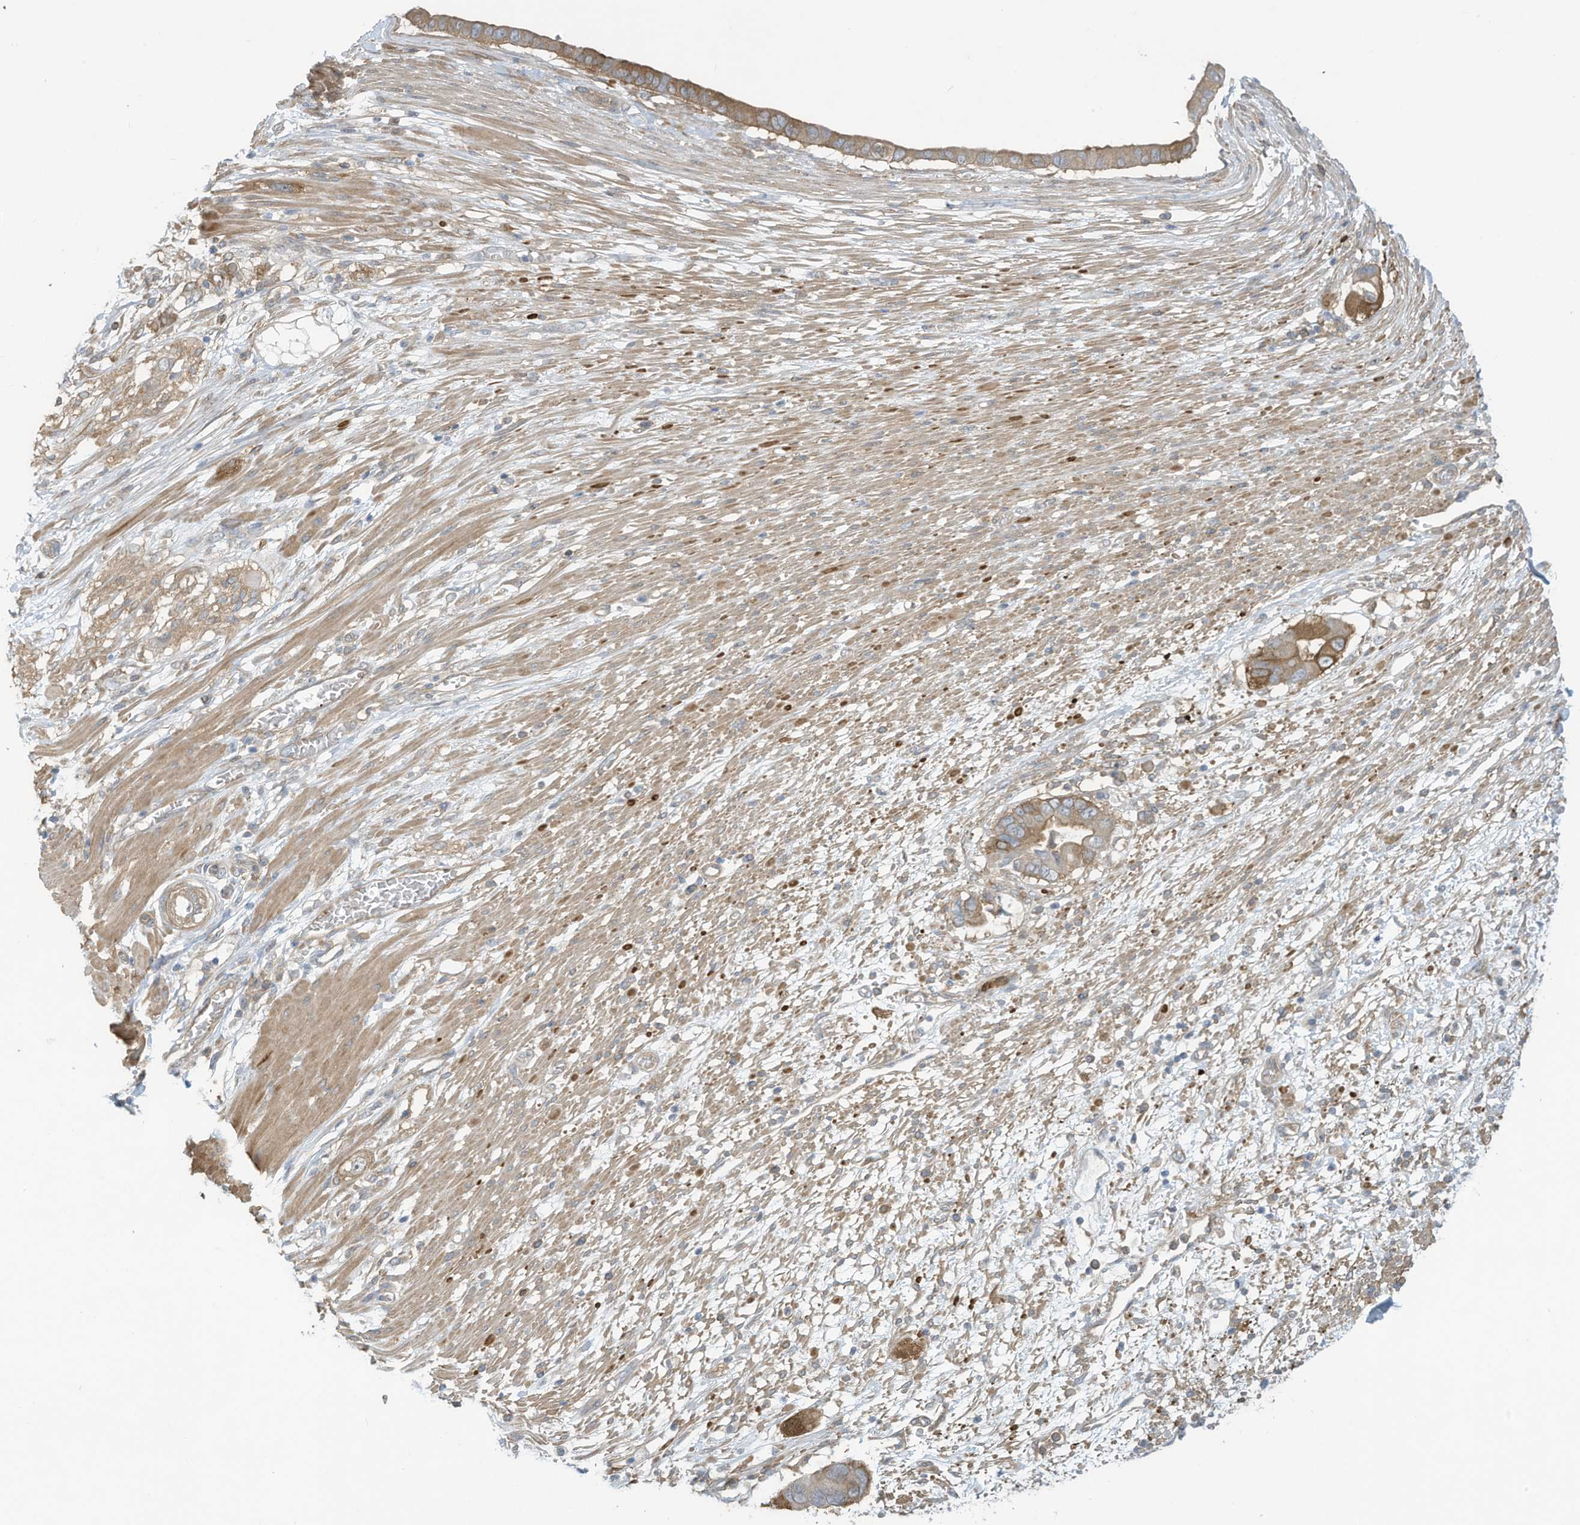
{"staining": {"intensity": "moderate", "quantity": ">75%", "location": "cytoplasmic/membranous"}, "tissue": "pancreatic cancer", "cell_type": "Tumor cells", "image_type": "cancer", "snomed": [{"axis": "morphology", "description": "Adenocarcinoma, NOS"}, {"axis": "topography", "description": "Pancreas"}], "caption": "A brown stain shows moderate cytoplasmic/membranous staining of a protein in adenocarcinoma (pancreatic) tumor cells. (DAB = brown stain, brightfield microscopy at high magnification).", "gene": "ADI1", "patient": {"sex": "male", "age": 68}}